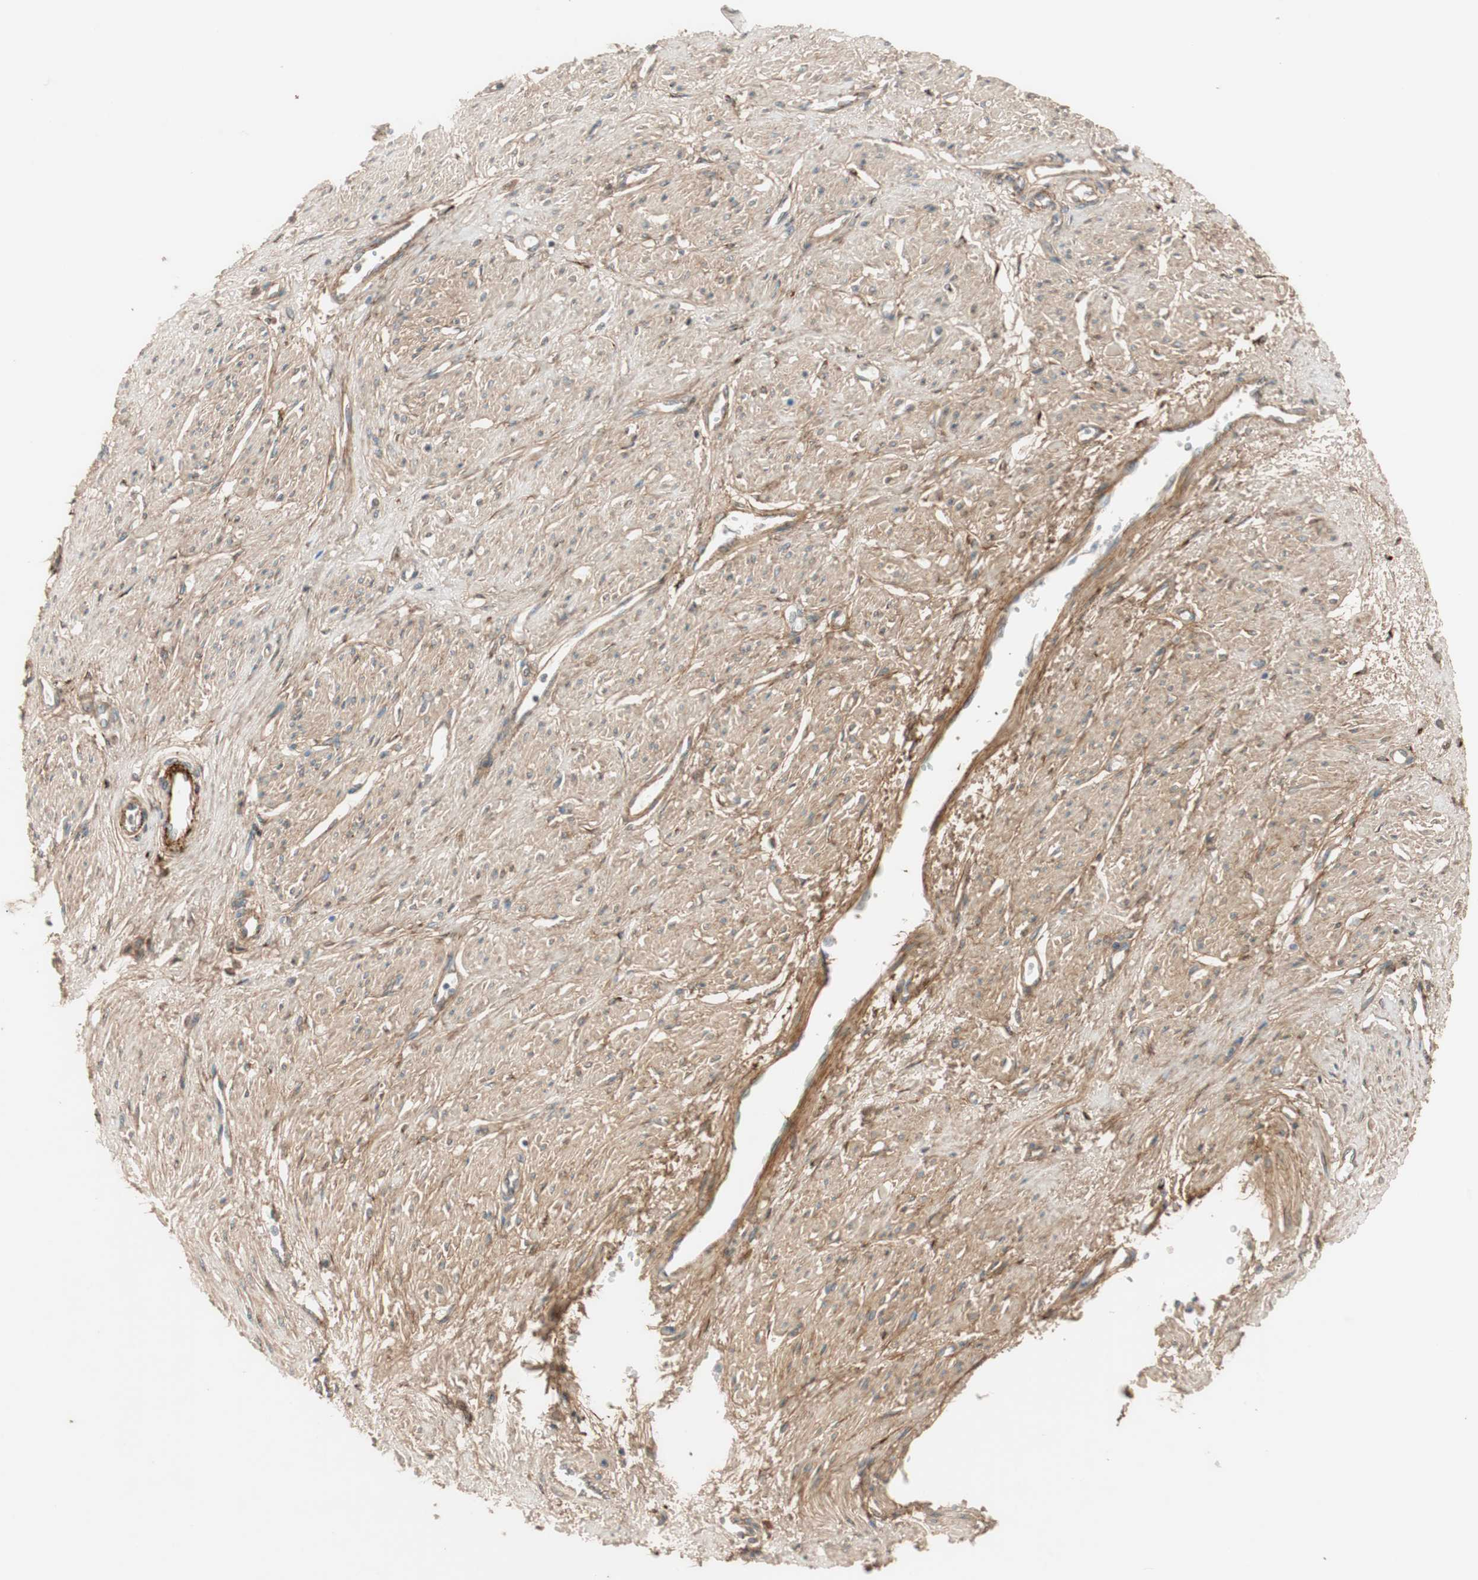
{"staining": {"intensity": "weak", "quantity": ">75%", "location": "cytoplasmic/membranous"}, "tissue": "smooth muscle", "cell_type": "Smooth muscle cells", "image_type": "normal", "snomed": [{"axis": "morphology", "description": "Normal tissue, NOS"}, {"axis": "topography", "description": "Smooth muscle"}, {"axis": "topography", "description": "Uterus"}], "caption": "A high-resolution histopathology image shows IHC staining of benign smooth muscle, which exhibits weak cytoplasmic/membranous staining in about >75% of smooth muscle cells. Nuclei are stained in blue.", "gene": "EPHA6", "patient": {"sex": "female", "age": 39}}